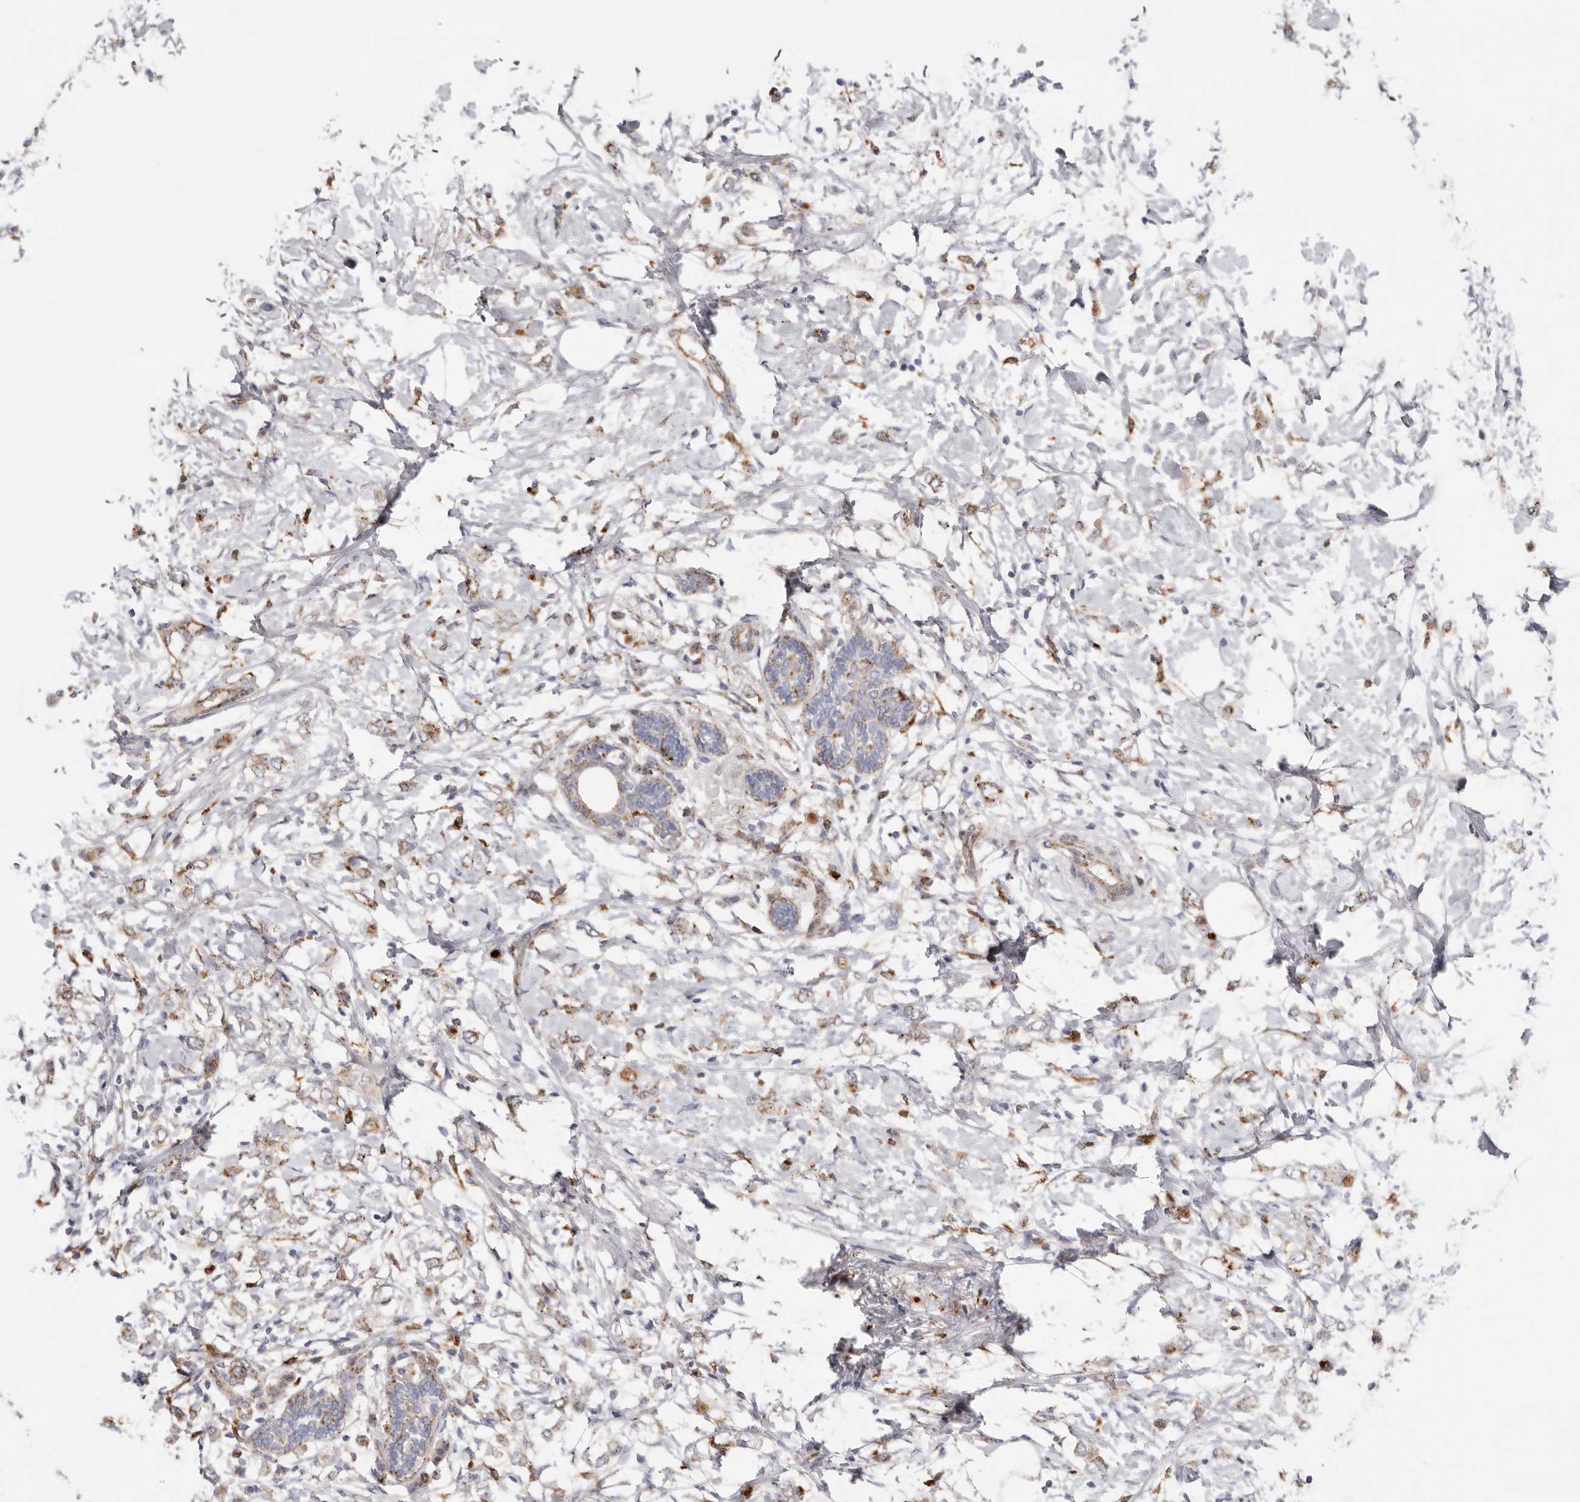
{"staining": {"intensity": "weak", "quantity": ">75%", "location": "cytoplasmic/membranous"}, "tissue": "breast cancer", "cell_type": "Tumor cells", "image_type": "cancer", "snomed": [{"axis": "morphology", "description": "Normal tissue, NOS"}, {"axis": "morphology", "description": "Lobular carcinoma"}, {"axis": "topography", "description": "Breast"}], "caption": "IHC staining of breast cancer (lobular carcinoma), which demonstrates low levels of weak cytoplasmic/membranous expression in about >75% of tumor cells indicating weak cytoplasmic/membranous protein positivity. The staining was performed using DAB (3,3'-diaminobenzidine) (brown) for protein detection and nuclei were counterstained in hematoxylin (blue).", "gene": "GRN", "patient": {"sex": "female", "age": 47}}